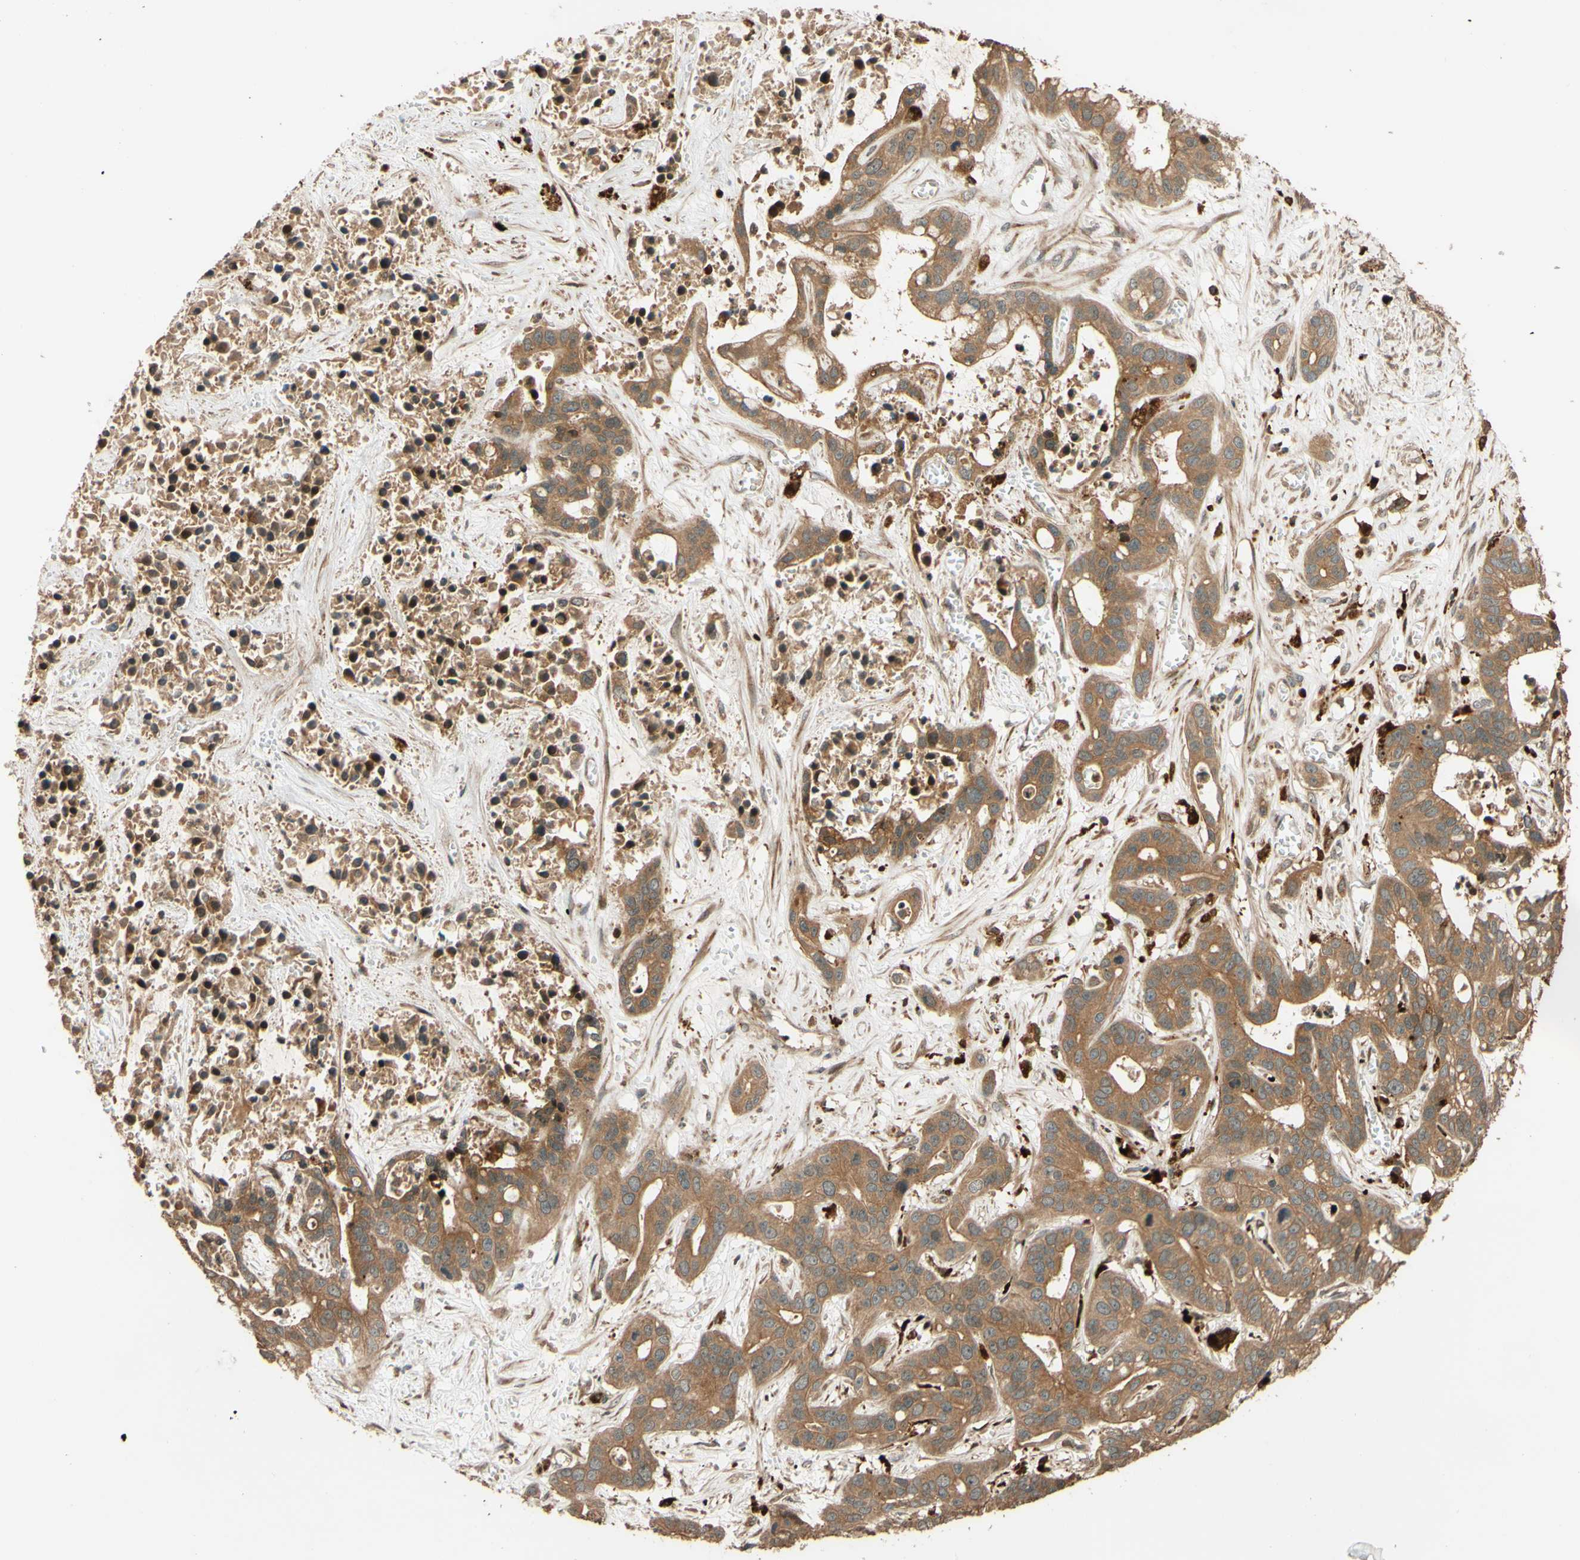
{"staining": {"intensity": "moderate", "quantity": ">75%", "location": "cytoplasmic/membranous"}, "tissue": "liver cancer", "cell_type": "Tumor cells", "image_type": "cancer", "snomed": [{"axis": "morphology", "description": "Cholangiocarcinoma"}, {"axis": "topography", "description": "Liver"}], "caption": "Protein staining of liver cholangiocarcinoma tissue displays moderate cytoplasmic/membranous expression in about >75% of tumor cells.", "gene": "RNF19A", "patient": {"sex": "female", "age": 65}}